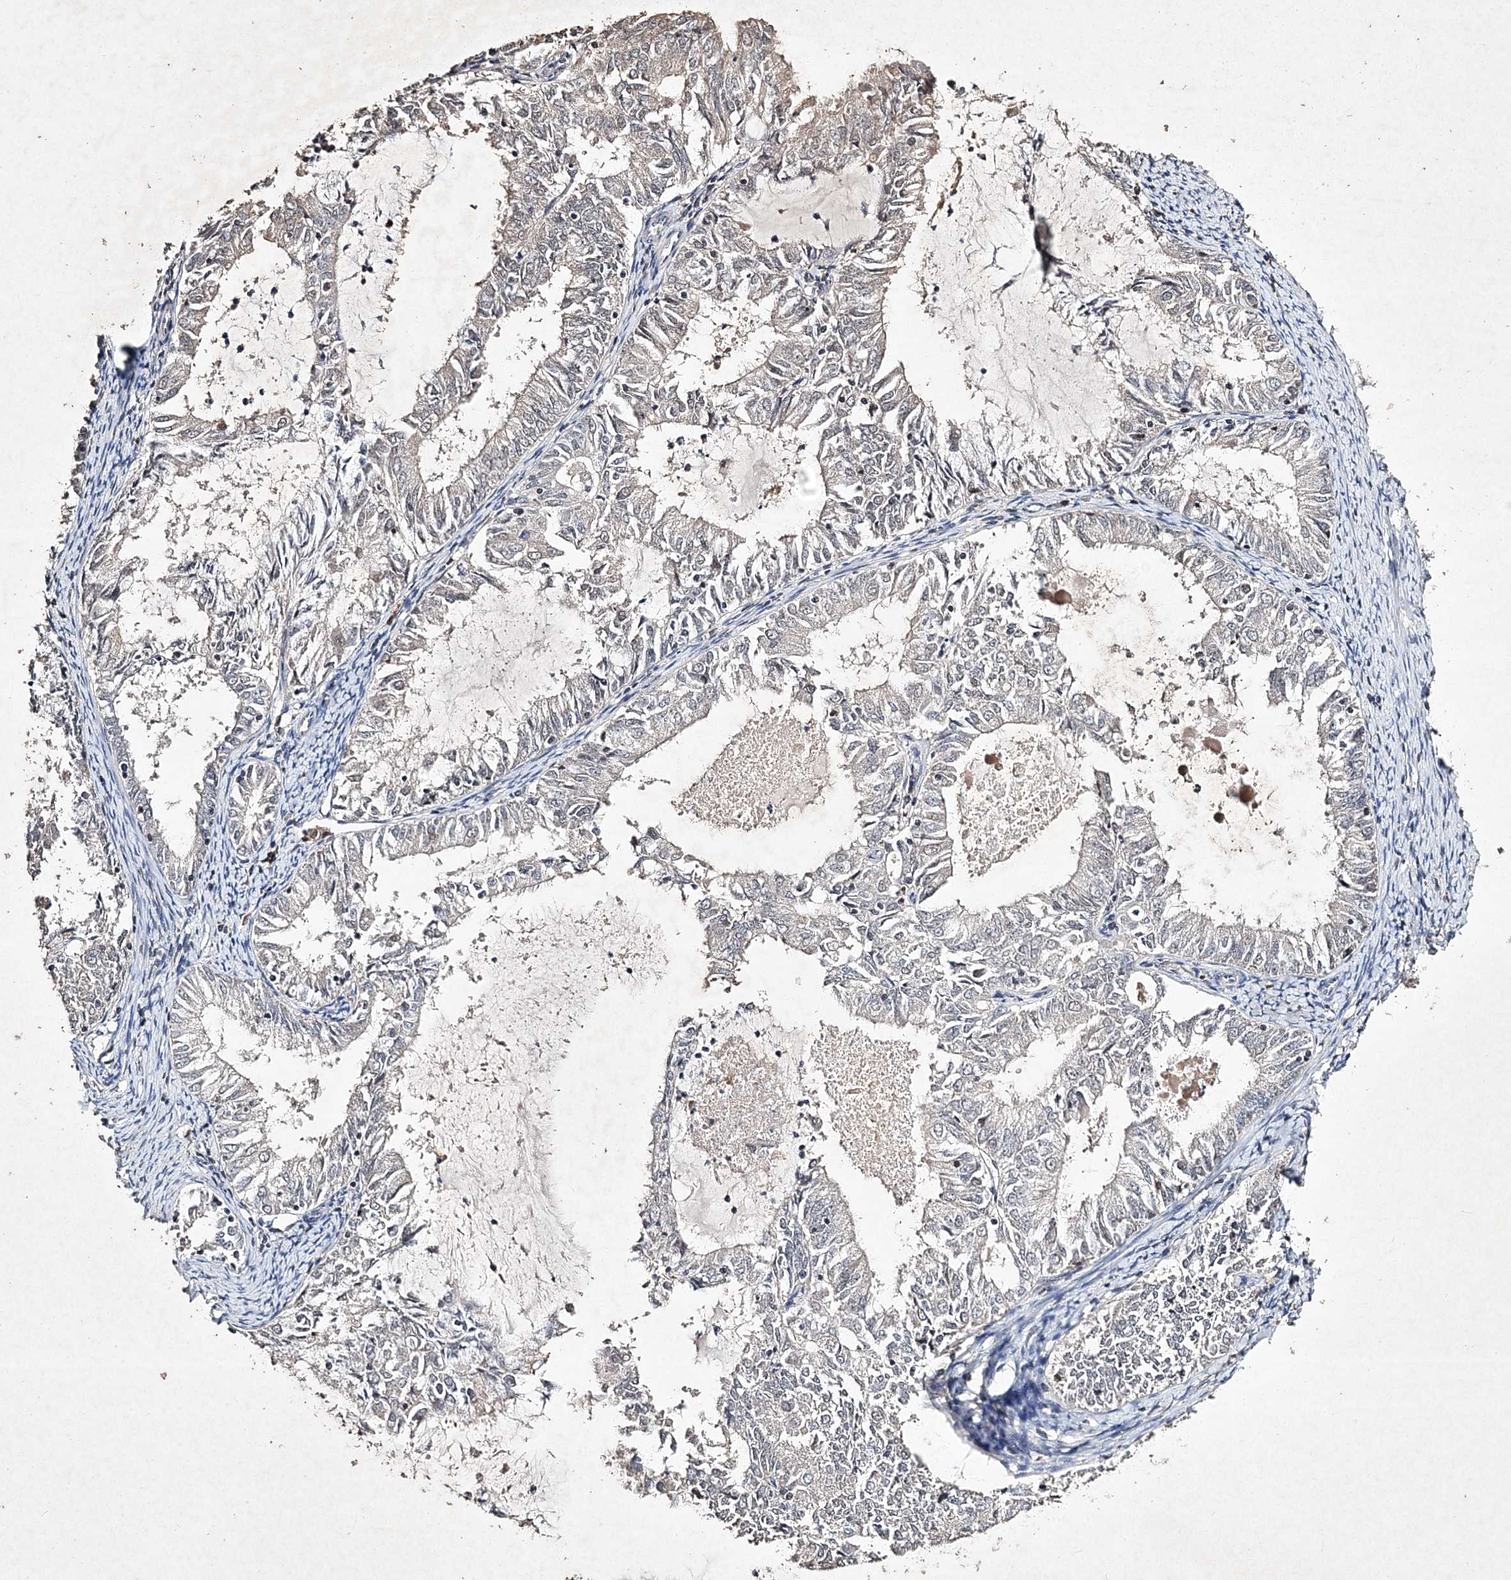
{"staining": {"intensity": "negative", "quantity": "none", "location": "none"}, "tissue": "endometrial cancer", "cell_type": "Tumor cells", "image_type": "cancer", "snomed": [{"axis": "morphology", "description": "Adenocarcinoma, NOS"}, {"axis": "topography", "description": "Endometrium"}], "caption": "Endometrial cancer (adenocarcinoma) stained for a protein using immunohistochemistry (IHC) shows no expression tumor cells.", "gene": "C3orf38", "patient": {"sex": "female", "age": 57}}